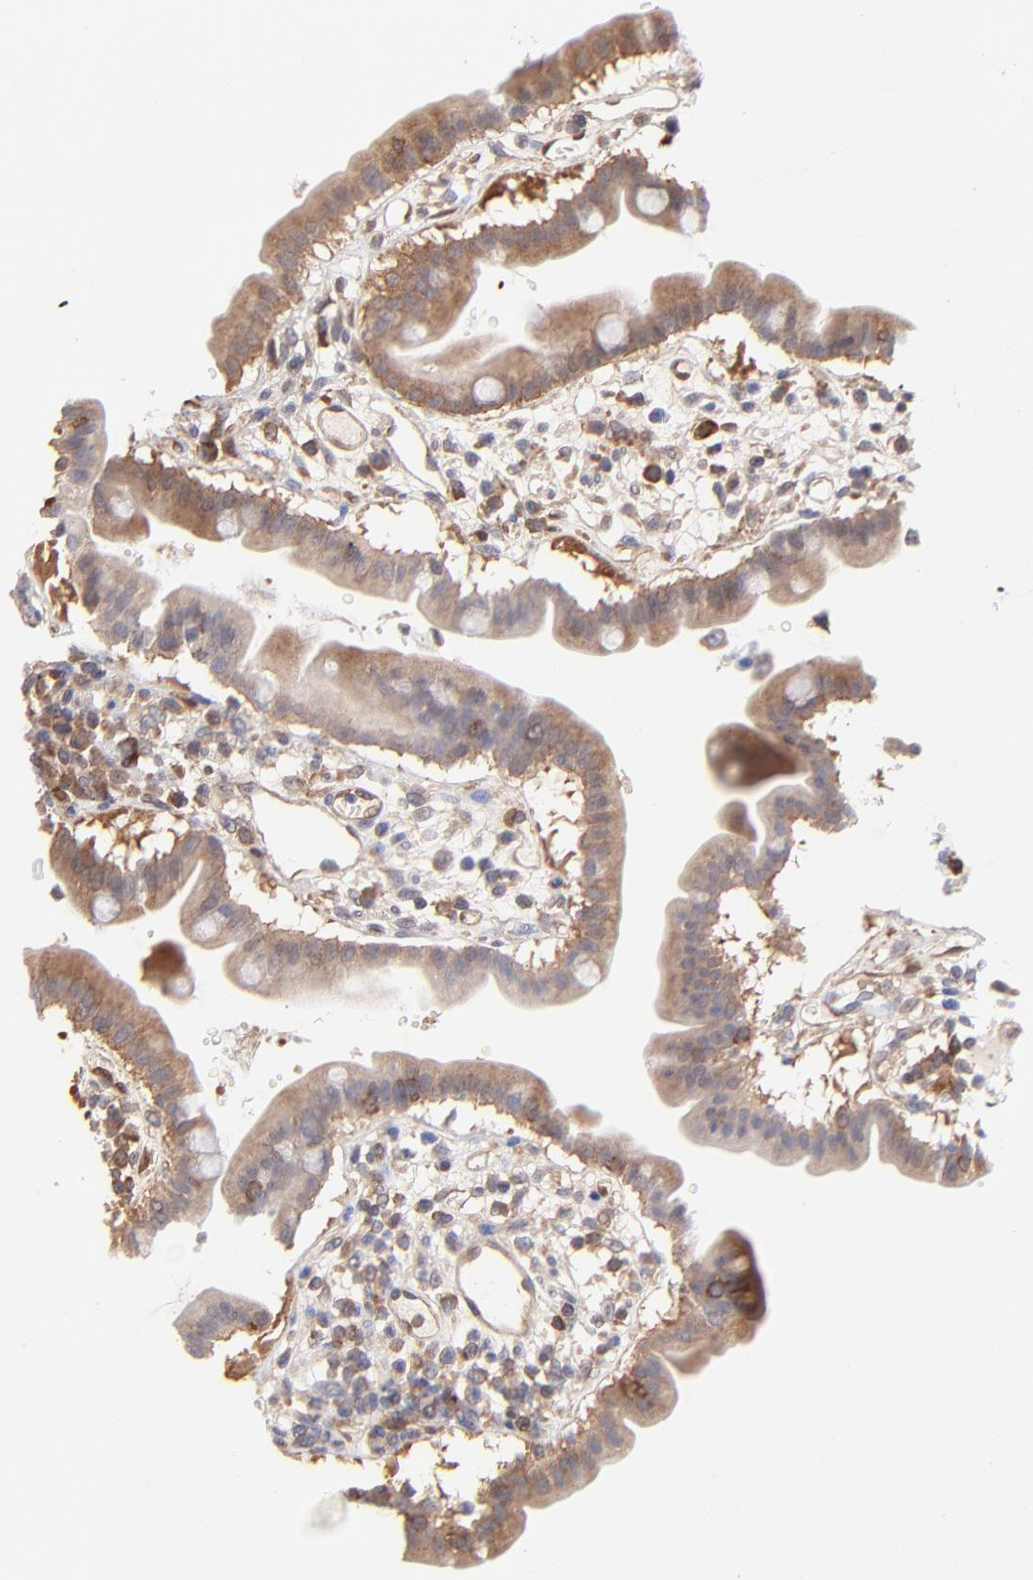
{"staining": {"intensity": "strong", "quantity": ">75%", "location": "cytoplasmic/membranous"}, "tissue": "duodenum", "cell_type": "Glandular cells", "image_type": "normal", "snomed": [{"axis": "morphology", "description": "Normal tissue, NOS"}, {"axis": "topography", "description": "Duodenum"}], "caption": "Glandular cells reveal strong cytoplasmic/membranous expression in about >75% of cells in benign duodenum.", "gene": "GART", "patient": {"sex": "male", "age": 50}}